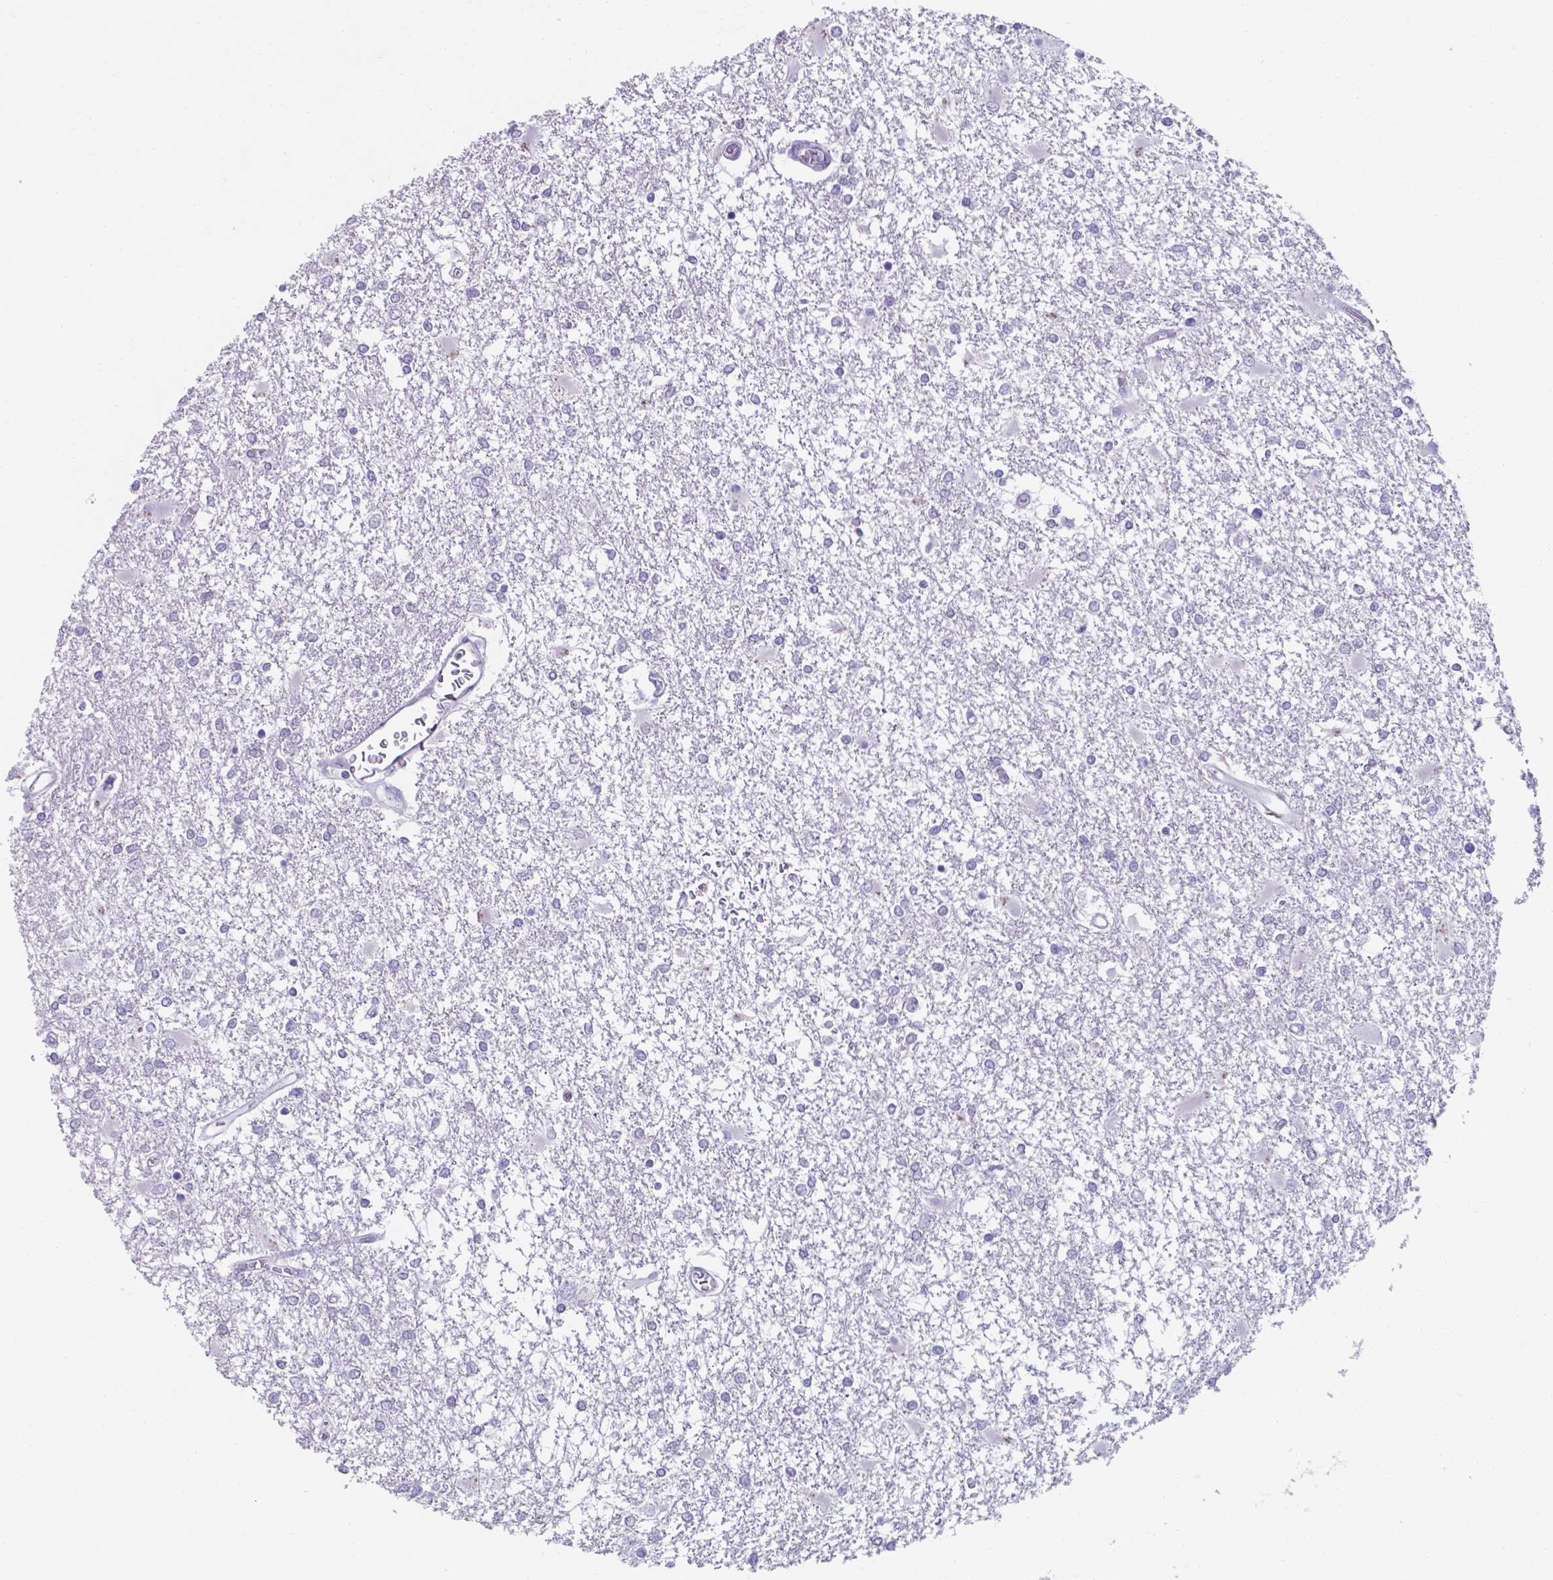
{"staining": {"intensity": "negative", "quantity": "none", "location": "none"}, "tissue": "glioma", "cell_type": "Tumor cells", "image_type": "cancer", "snomed": [{"axis": "morphology", "description": "Glioma, malignant, High grade"}, {"axis": "topography", "description": "Cerebral cortex"}], "caption": "Immunohistochemical staining of human malignant glioma (high-grade) demonstrates no significant staining in tumor cells.", "gene": "UBE2J1", "patient": {"sex": "male", "age": 79}}